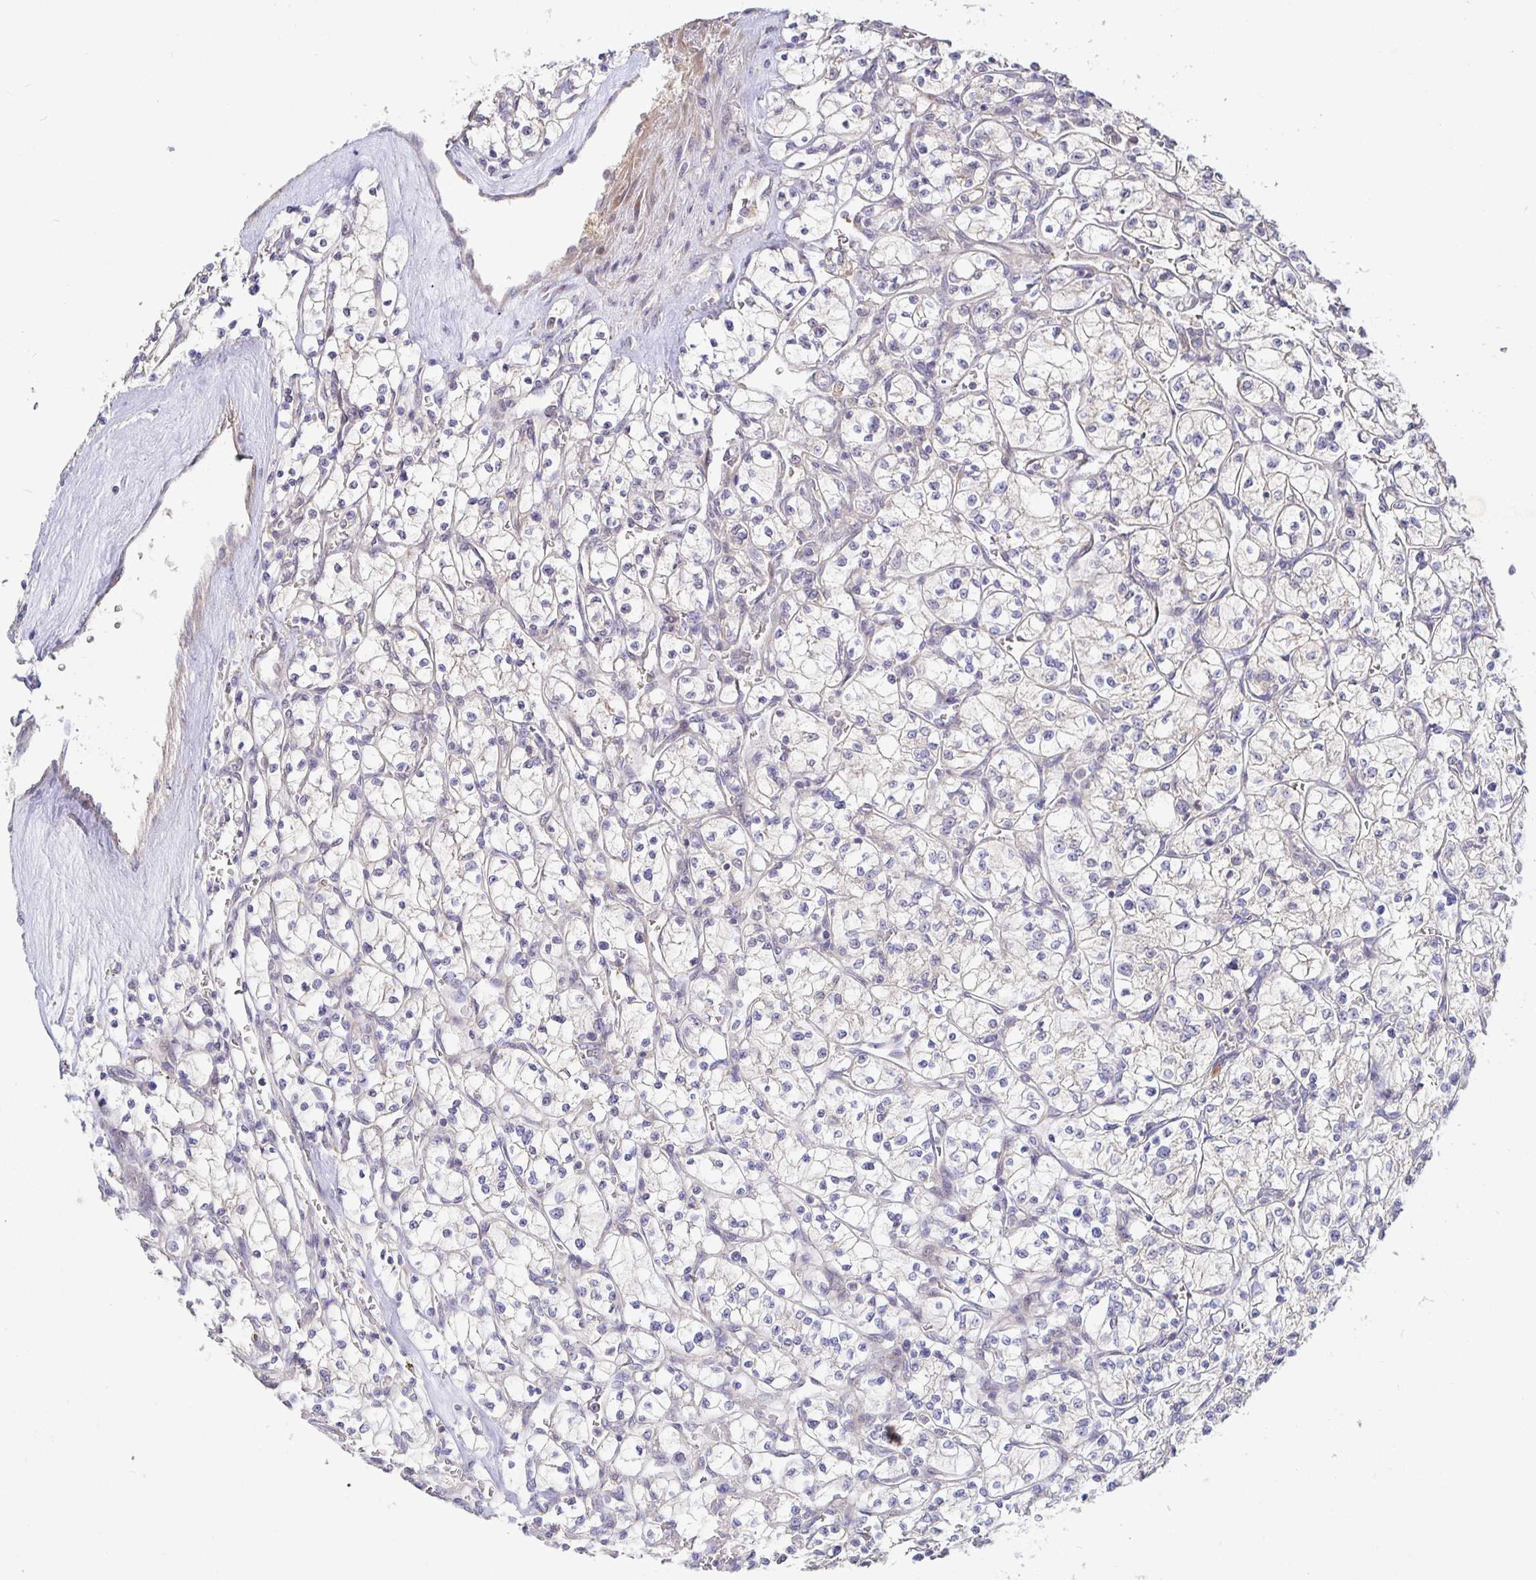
{"staining": {"intensity": "negative", "quantity": "none", "location": "none"}, "tissue": "renal cancer", "cell_type": "Tumor cells", "image_type": "cancer", "snomed": [{"axis": "morphology", "description": "Adenocarcinoma, NOS"}, {"axis": "topography", "description": "Kidney"}], "caption": "IHC of human adenocarcinoma (renal) shows no staining in tumor cells. Brightfield microscopy of immunohistochemistry stained with DAB (3,3'-diaminobenzidine) (brown) and hematoxylin (blue), captured at high magnification.", "gene": "ZDHHC11", "patient": {"sex": "female", "age": 64}}